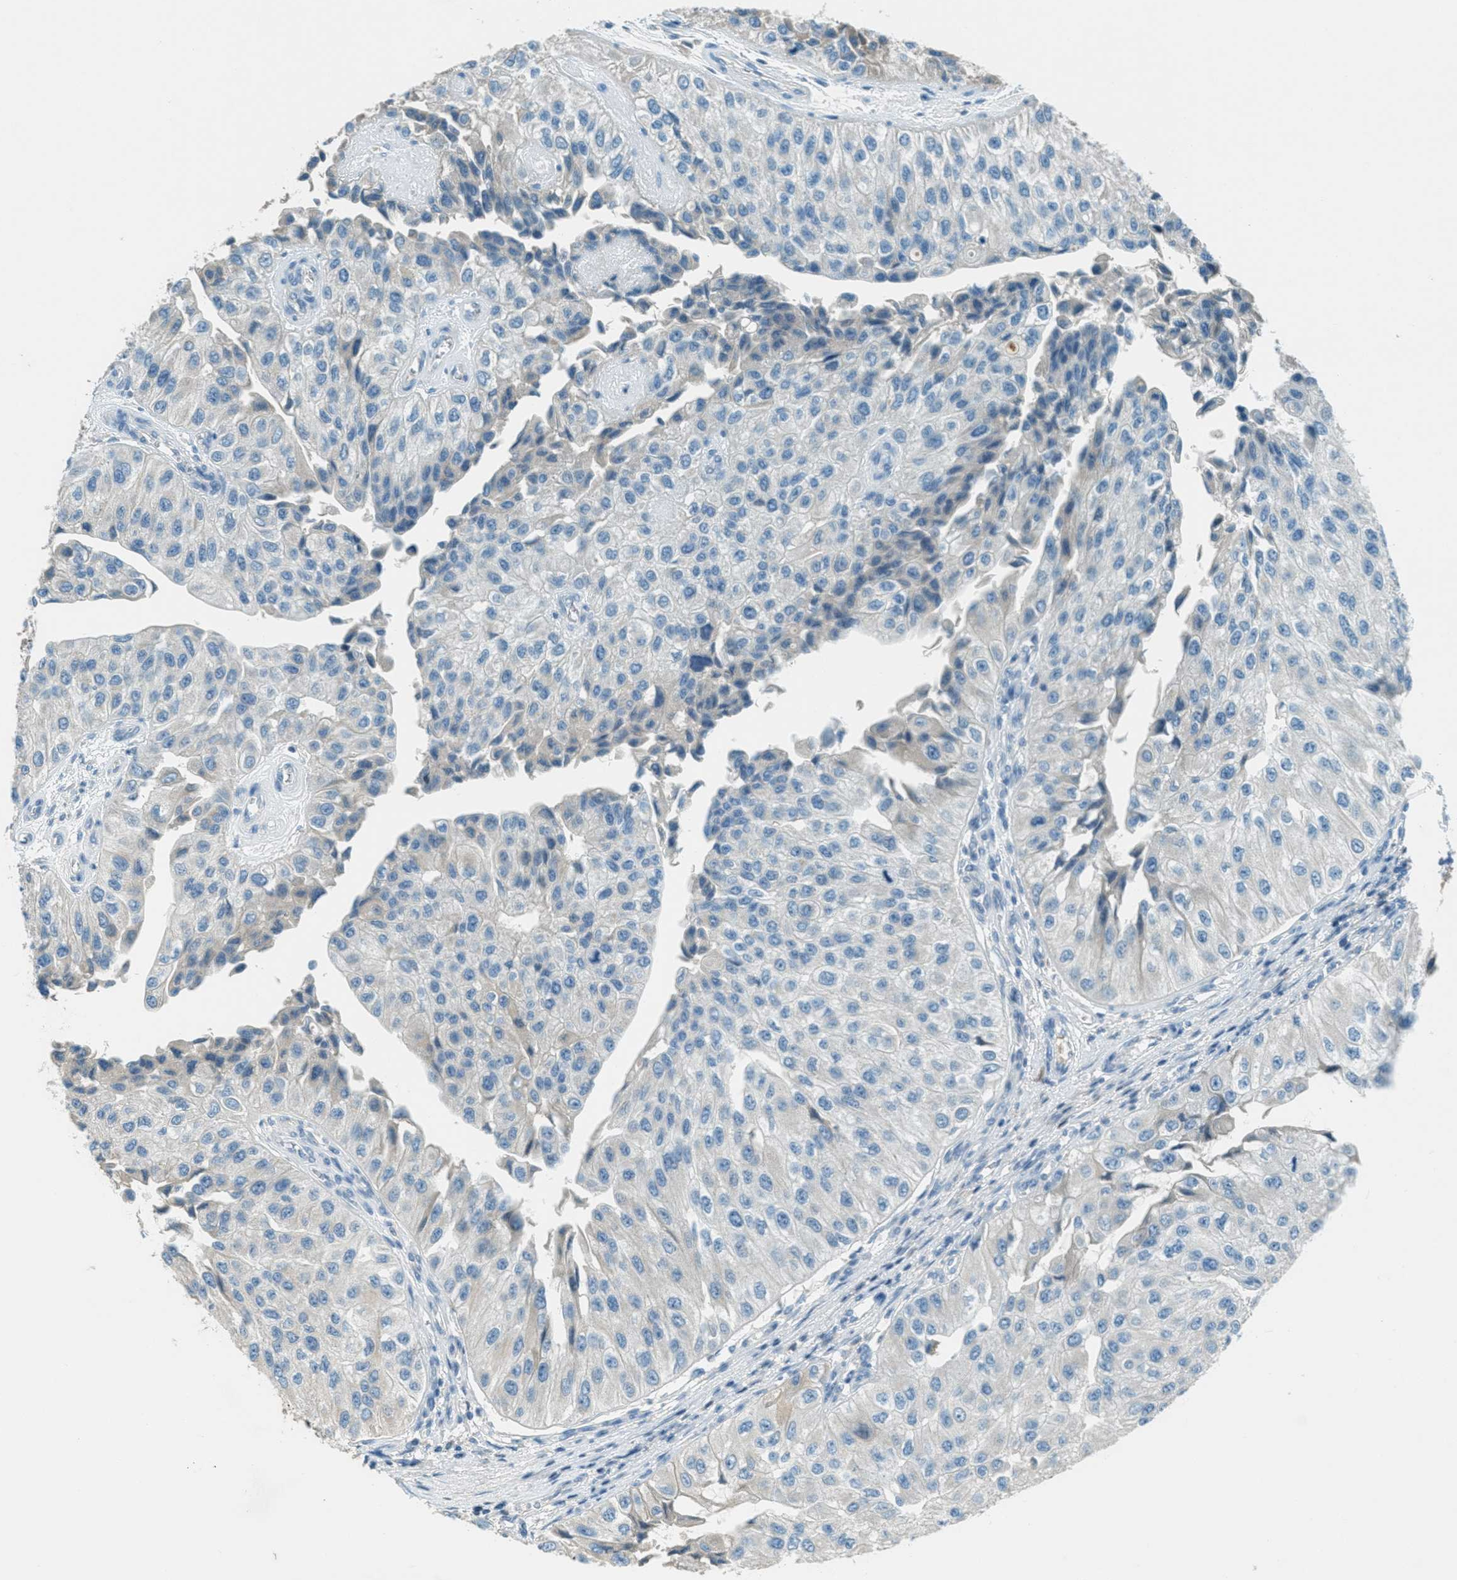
{"staining": {"intensity": "negative", "quantity": "none", "location": "none"}, "tissue": "urothelial cancer", "cell_type": "Tumor cells", "image_type": "cancer", "snomed": [{"axis": "morphology", "description": "Urothelial carcinoma, High grade"}, {"axis": "topography", "description": "Kidney"}, {"axis": "topography", "description": "Urinary bladder"}], "caption": "A high-resolution photomicrograph shows immunohistochemistry (IHC) staining of urothelial cancer, which reveals no significant staining in tumor cells.", "gene": "MSLN", "patient": {"sex": "male", "age": 77}}